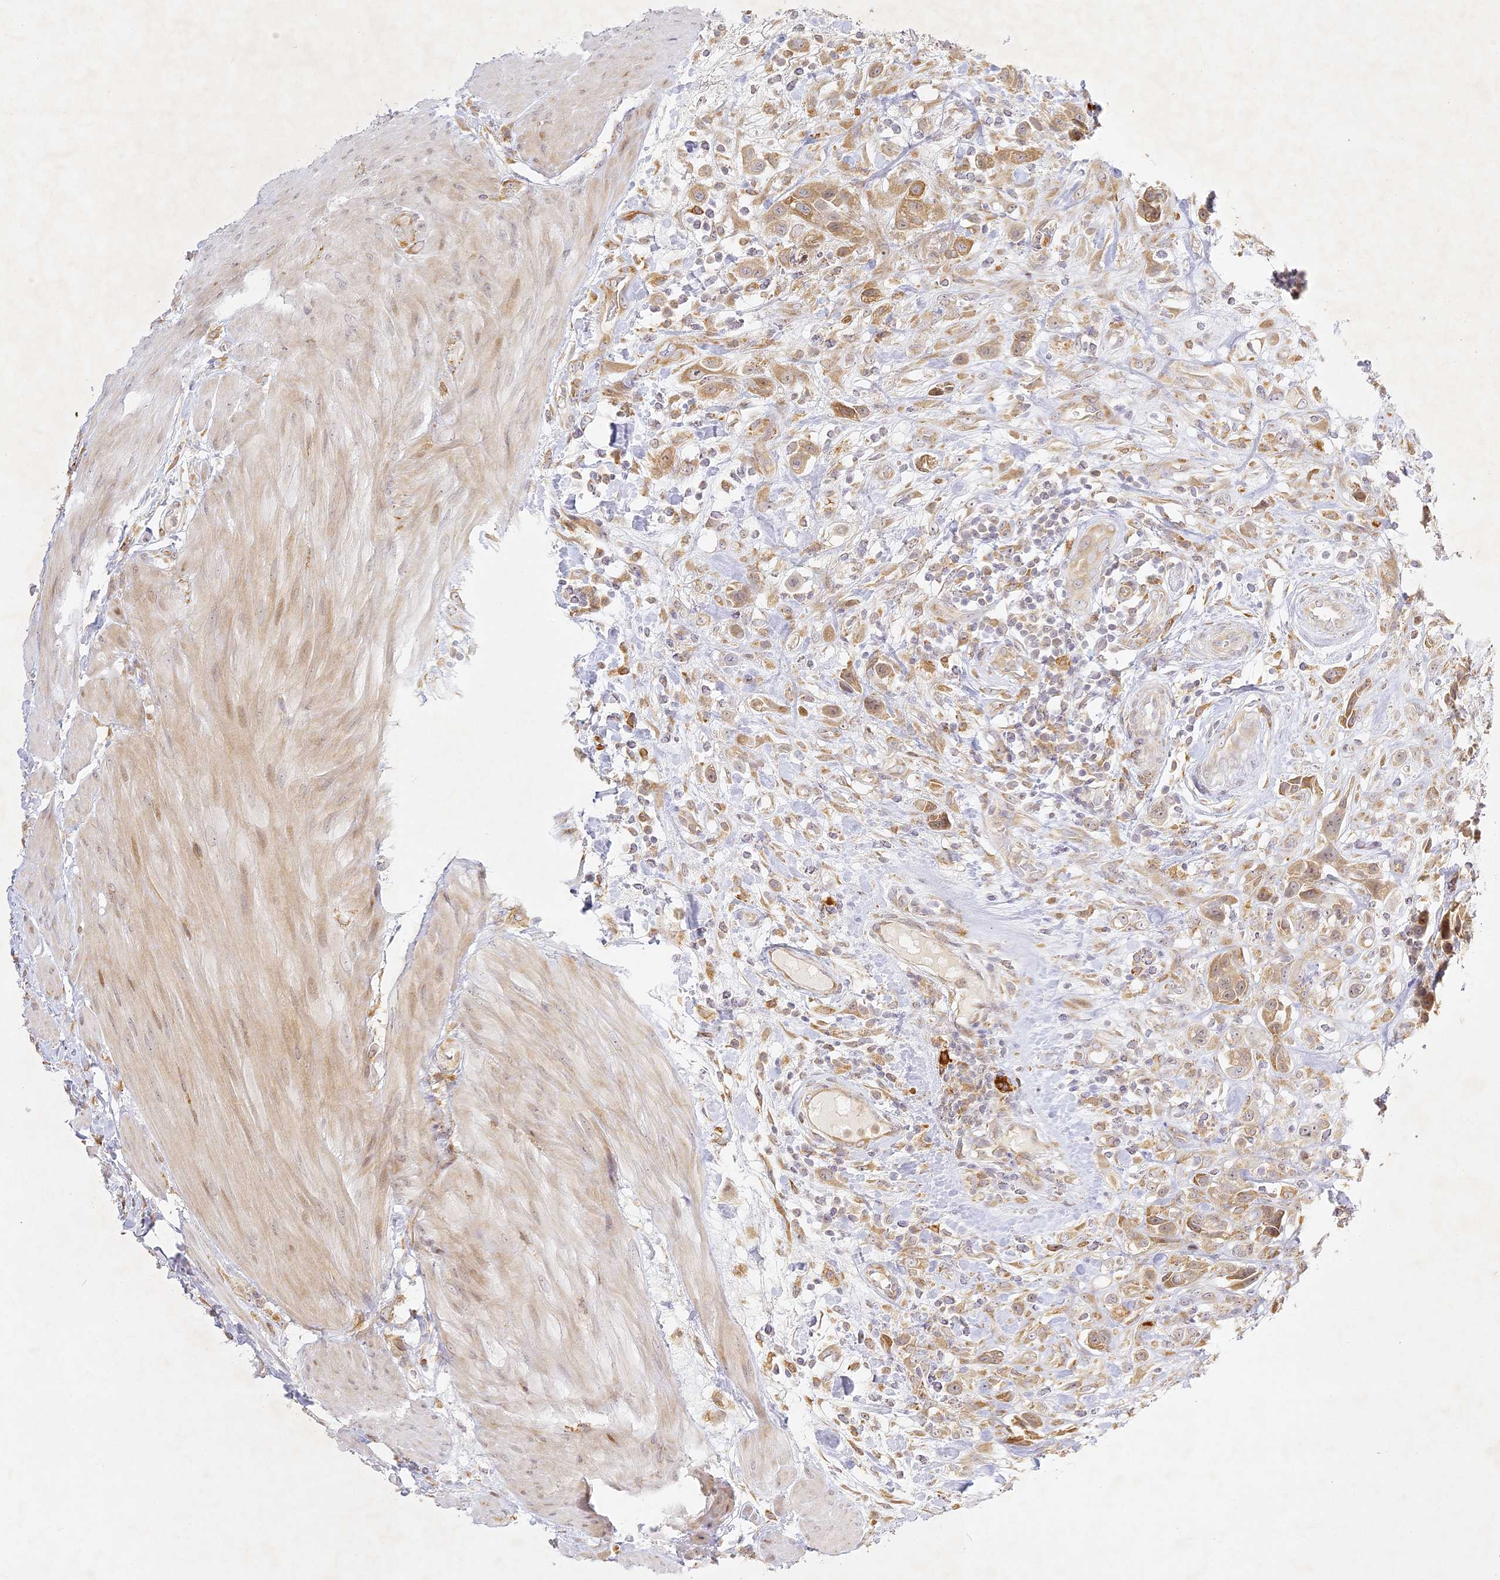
{"staining": {"intensity": "moderate", "quantity": ">75%", "location": "cytoplasmic/membranous"}, "tissue": "urothelial cancer", "cell_type": "Tumor cells", "image_type": "cancer", "snomed": [{"axis": "morphology", "description": "Urothelial carcinoma, High grade"}, {"axis": "topography", "description": "Urinary bladder"}], "caption": "This is a micrograph of immunohistochemistry staining of urothelial cancer, which shows moderate staining in the cytoplasmic/membranous of tumor cells.", "gene": "SLC30A5", "patient": {"sex": "male", "age": 50}}